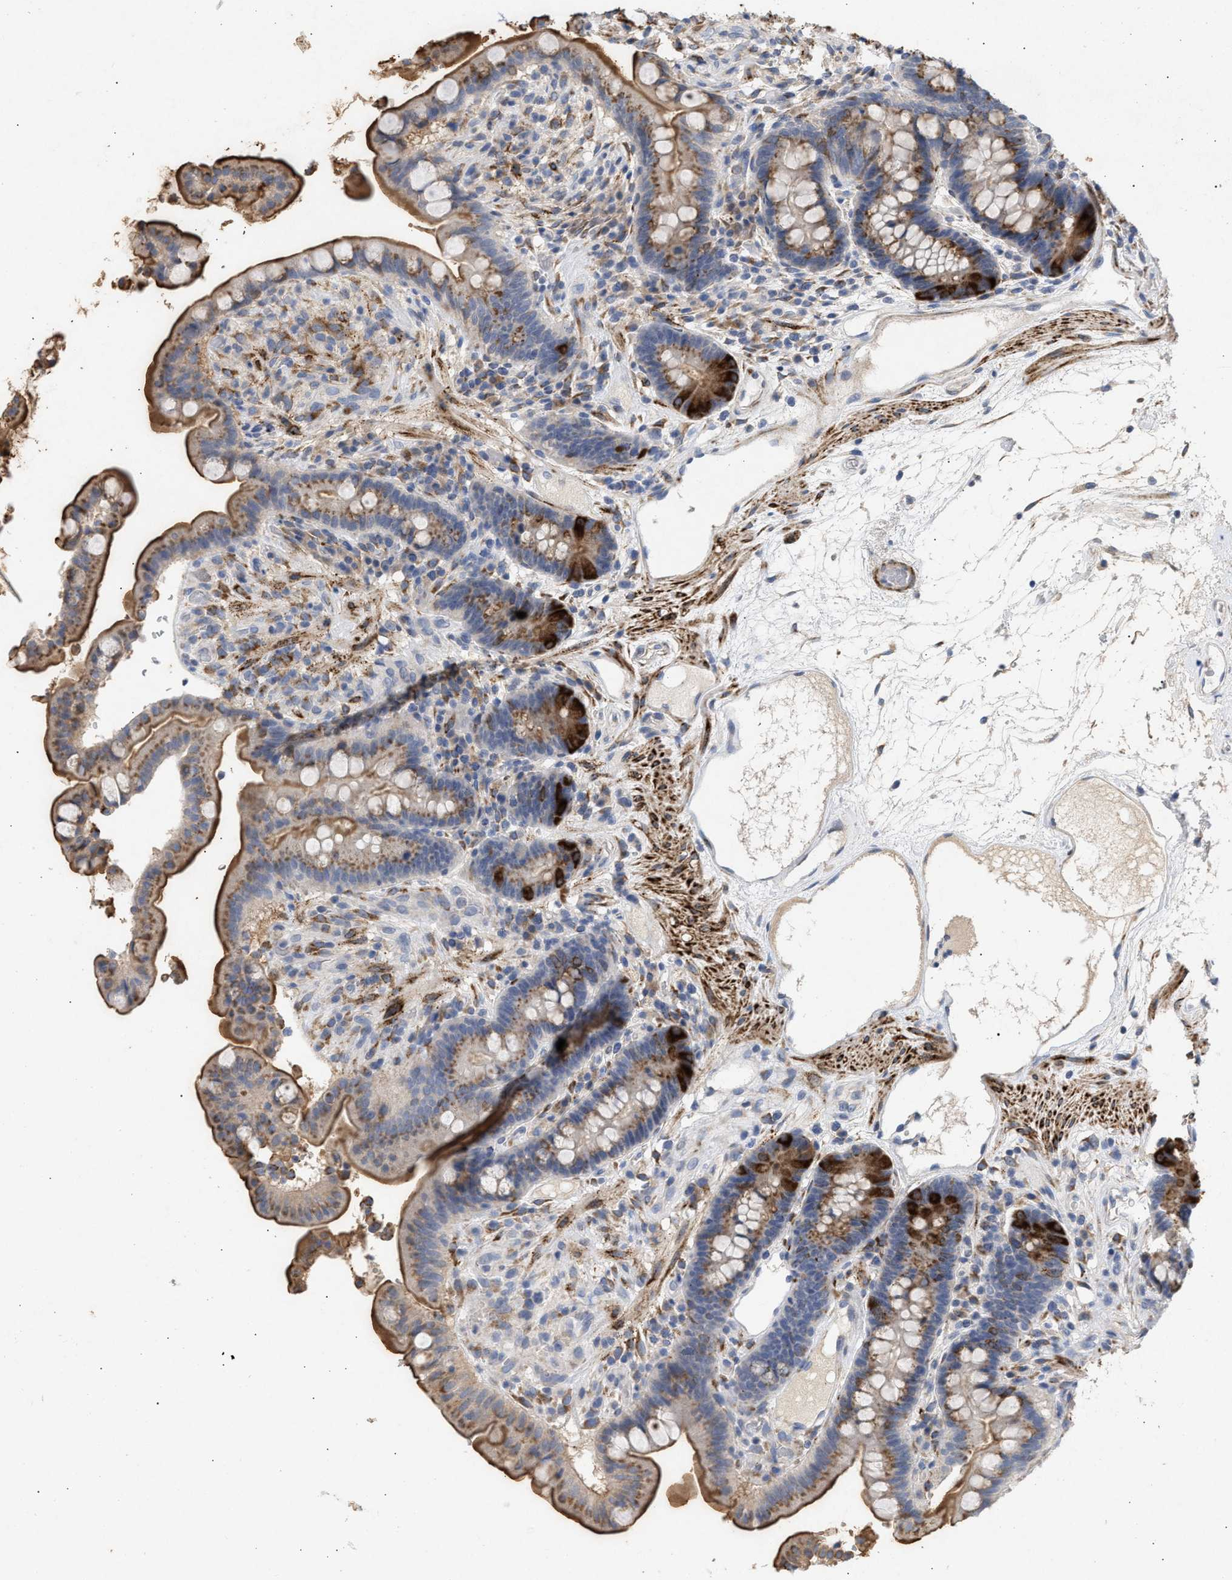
{"staining": {"intensity": "moderate", "quantity": "<25%", "location": "cytoplasmic/membranous"}, "tissue": "colon", "cell_type": "Endothelial cells", "image_type": "normal", "snomed": [{"axis": "morphology", "description": "Normal tissue, NOS"}, {"axis": "topography", "description": "Colon"}], "caption": "Immunohistochemistry (IHC) (DAB (3,3'-diaminobenzidine)) staining of benign colon reveals moderate cytoplasmic/membranous protein staining in about <25% of endothelial cells.", "gene": "SELENOM", "patient": {"sex": "male", "age": 73}}